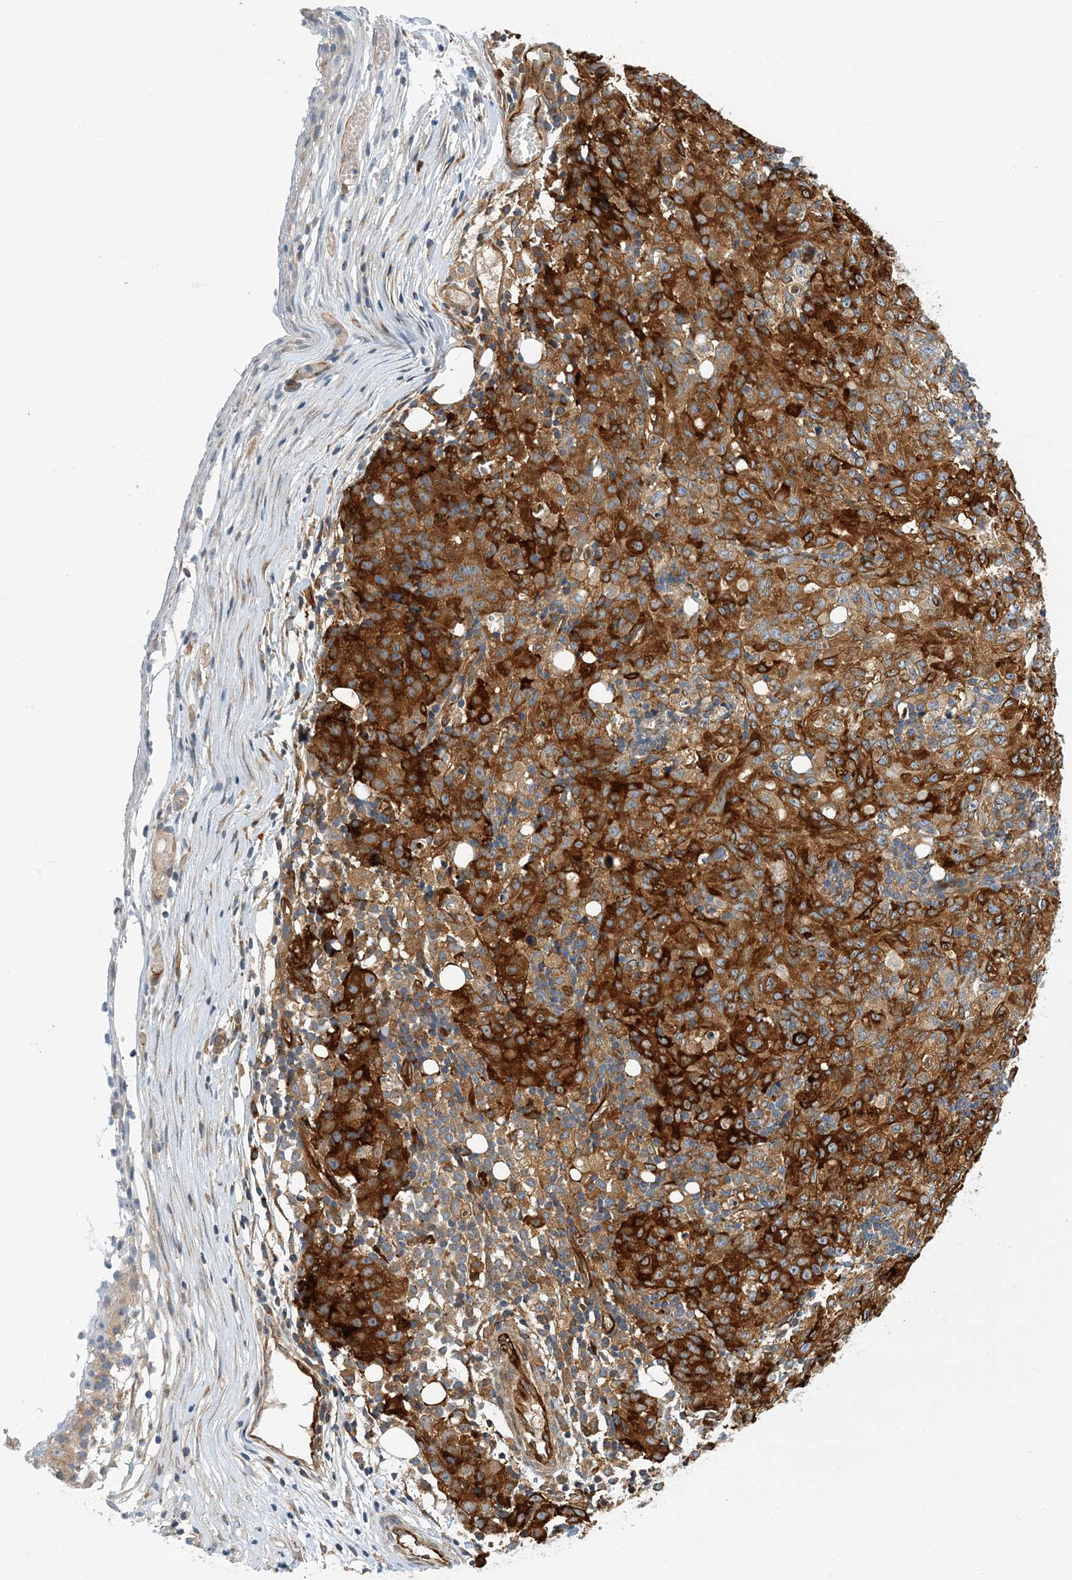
{"staining": {"intensity": "strong", "quantity": ">75%", "location": "cytoplasmic/membranous"}, "tissue": "ovarian cancer", "cell_type": "Tumor cells", "image_type": "cancer", "snomed": [{"axis": "morphology", "description": "Carcinoma, endometroid"}, {"axis": "topography", "description": "Ovary"}], "caption": "Immunohistochemistry photomicrograph of endometroid carcinoma (ovarian) stained for a protein (brown), which demonstrates high levels of strong cytoplasmic/membranous positivity in approximately >75% of tumor cells.", "gene": "PCDHA2", "patient": {"sex": "female", "age": 42}}